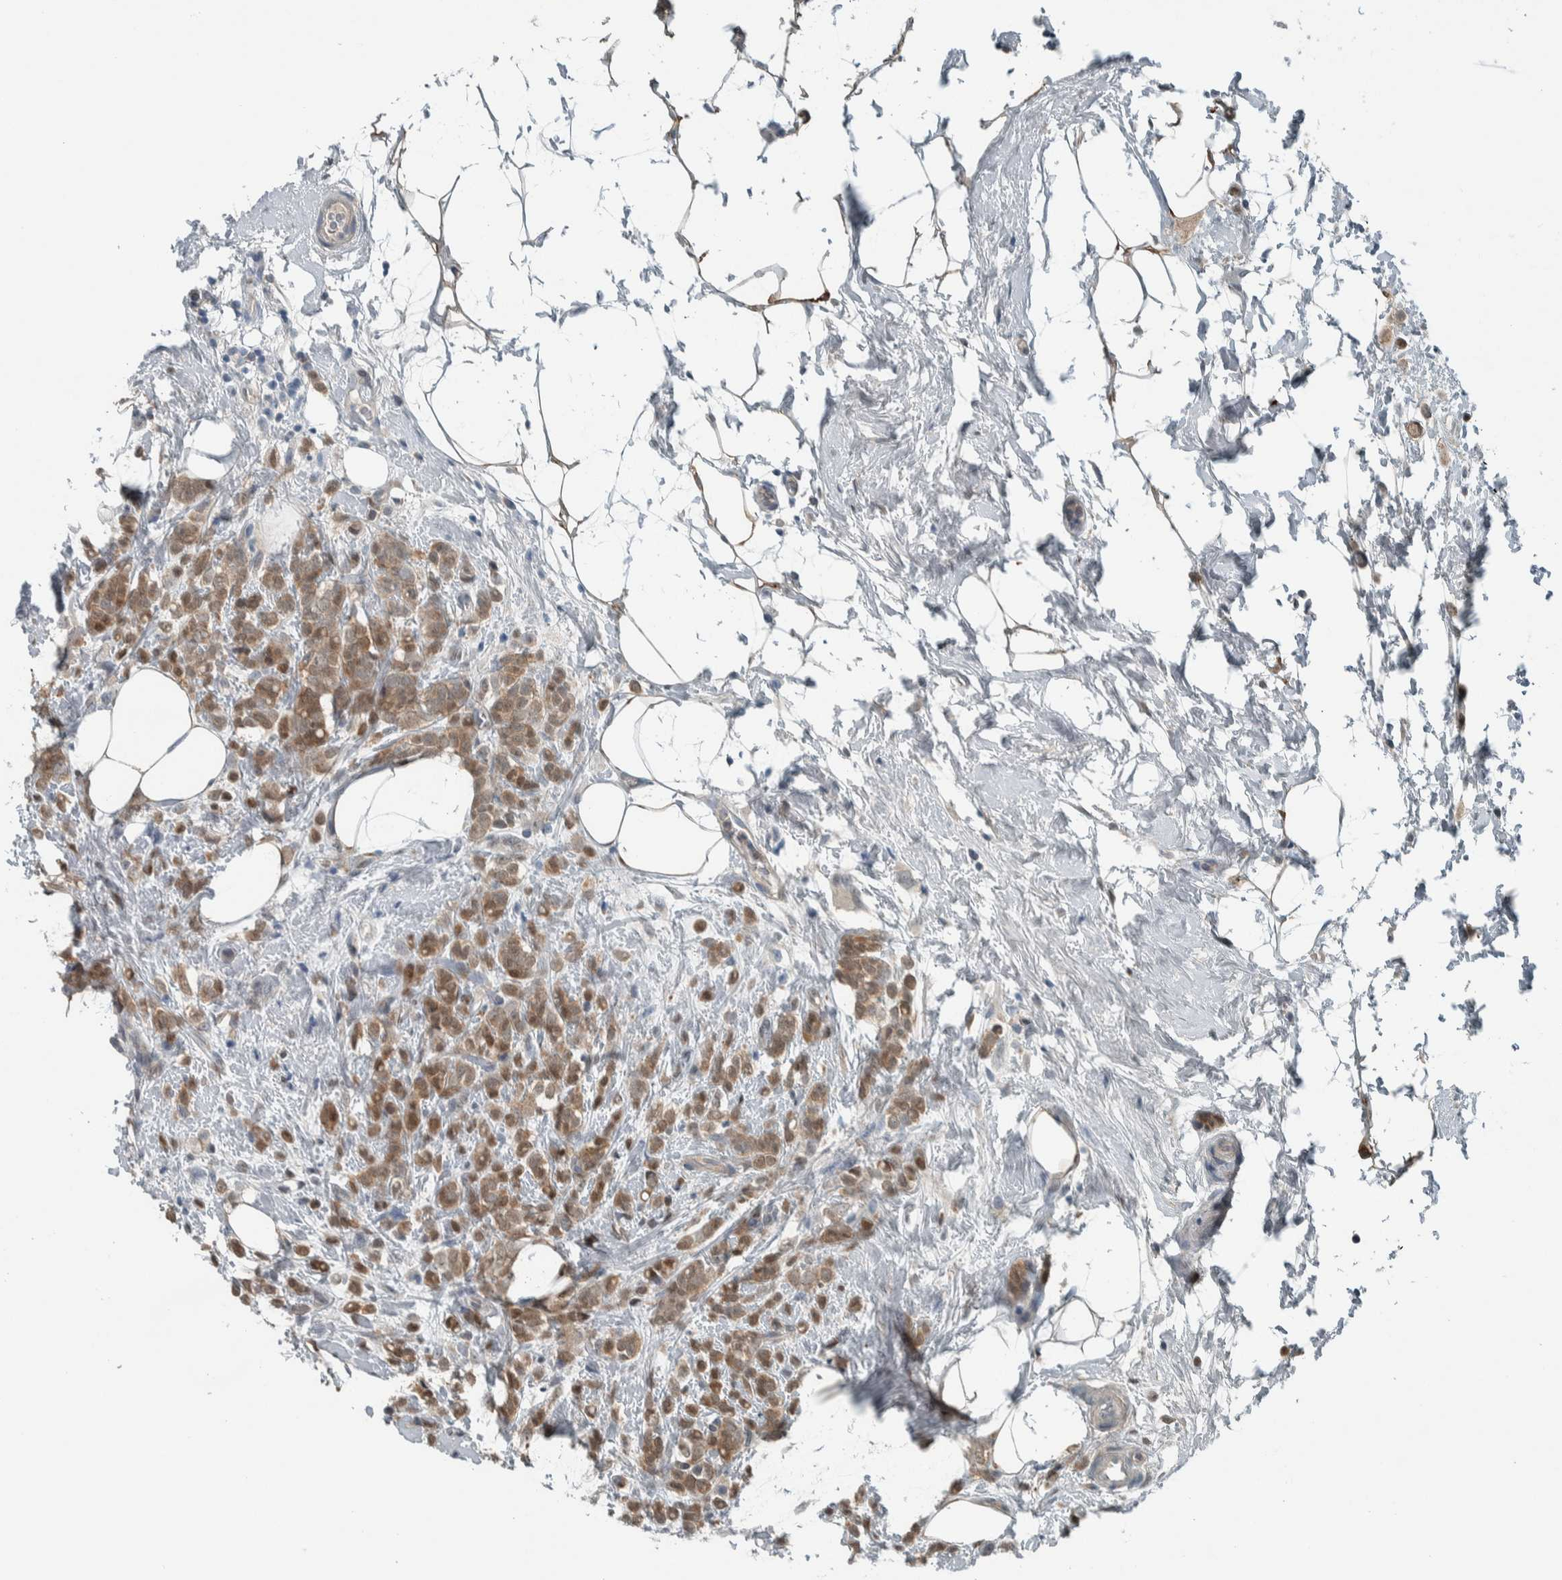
{"staining": {"intensity": "weak", "quantity": ">75%", "location": "cytoplasmic/membranous,nuclear"}, "tissue": "breast cancer", "cell_type": "Tumor cells", "image_type": "cancer", "snomed": [{"axis": "morphology", "description": "Lobular carcinoma"}, {"axis": "topography", "description": "Breast"}], "caption": "Approximately >75% of tumor cells in human lobular carcinoma (breast) exhibit weak cytoplasmic/membranous and nuclear protein staining as visualized by brown immunohistochemical staining.", "gene": "ALAD", "patient": {"sex": "female", "age": 50}}